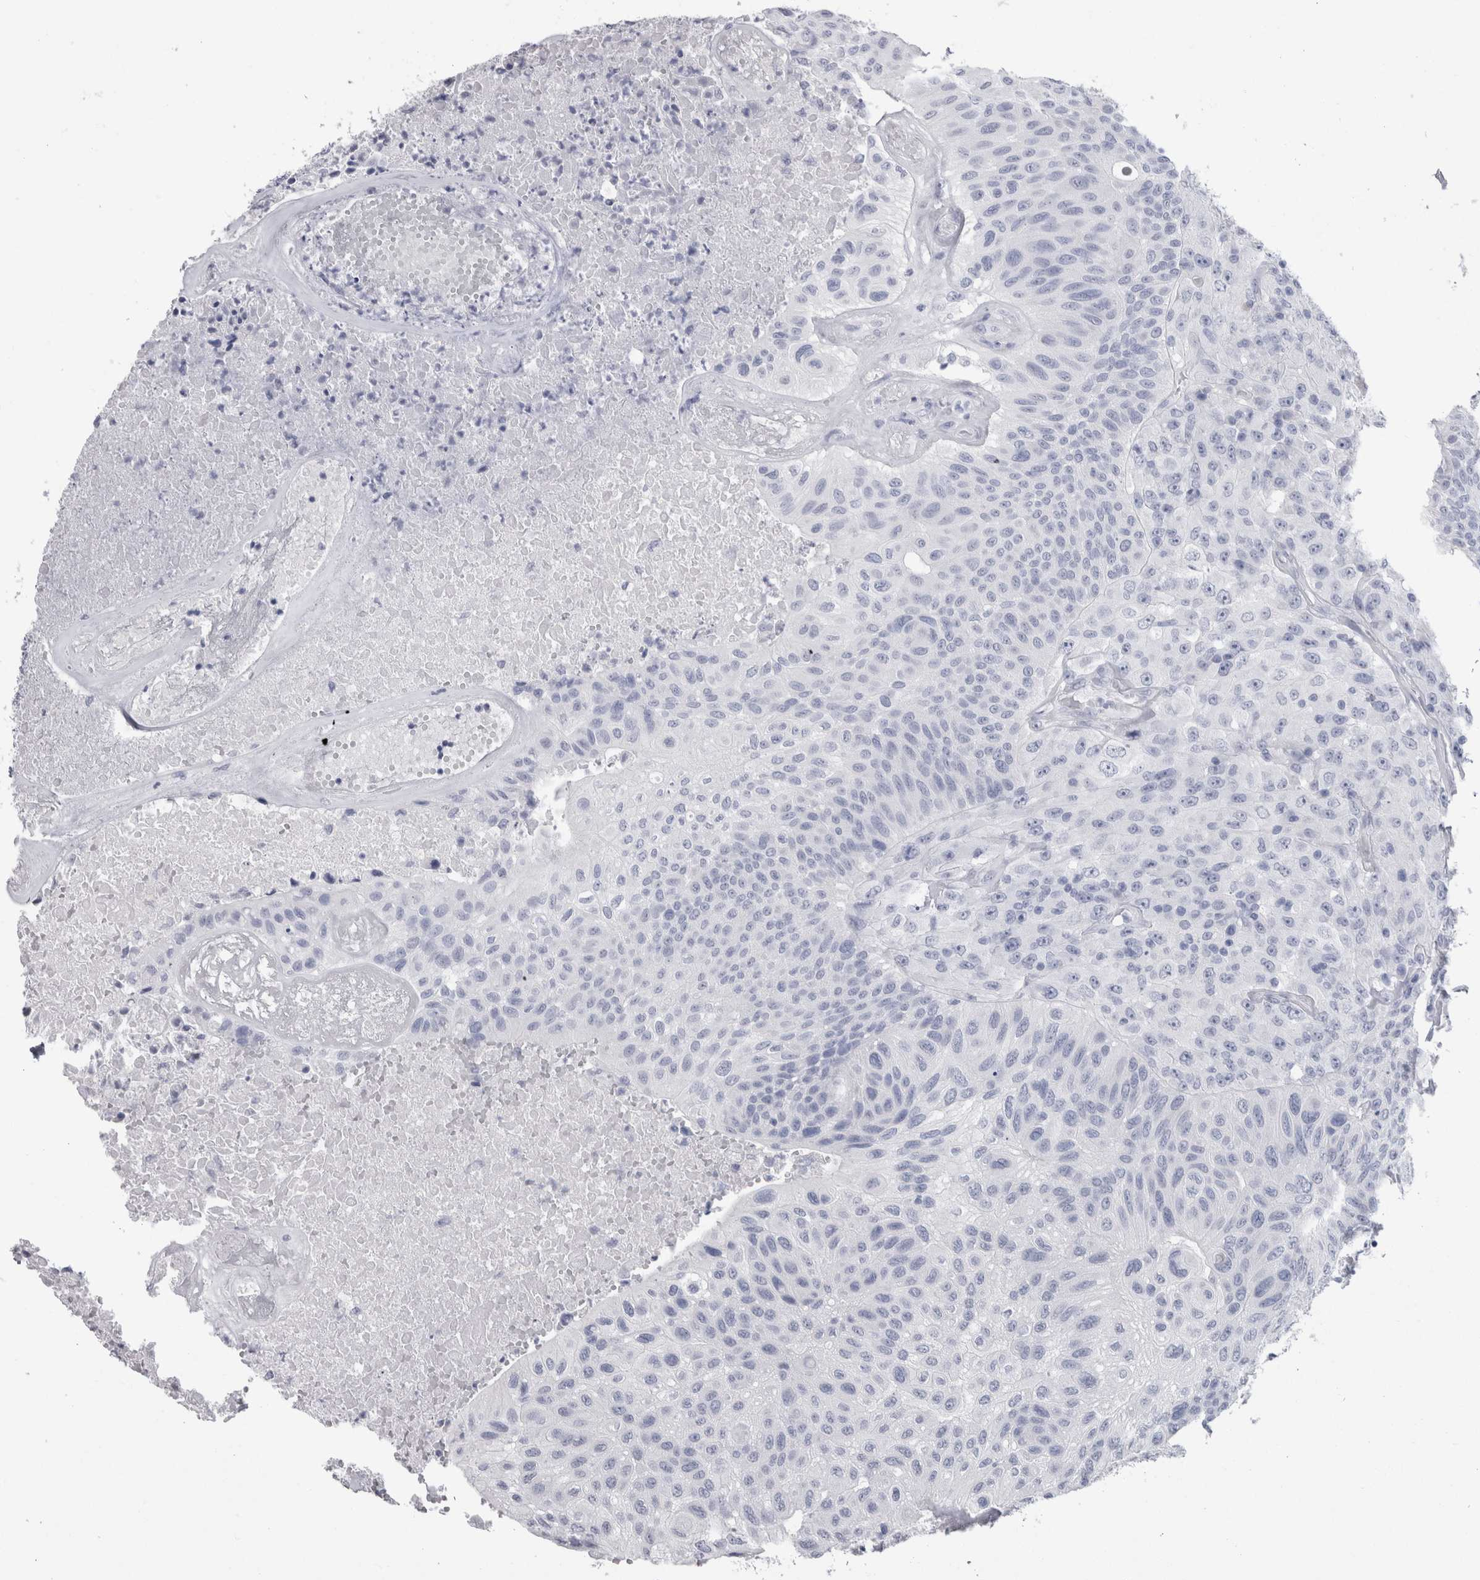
{"staining": {"intensity": "negative", "quantity": "none", "location": "none"}, "tissue": "urothelial cancer", "cell_type": "Tumor cells", "image_type": "cancer", "snomed": [{"axis": "morphology", "description": "Urothelial carcinoma, High grade"}, {"axis": "topography", "description": "Urinary bladder"}], "caption": "Tumor cells are negative for protein expression in human urothelial cancer. The staining is performed using DAB brown chromogen with nuclei counter-stained in using hematoxylin.", "gene": "PTH", "patient": {"sex": "male", "age": 66}}